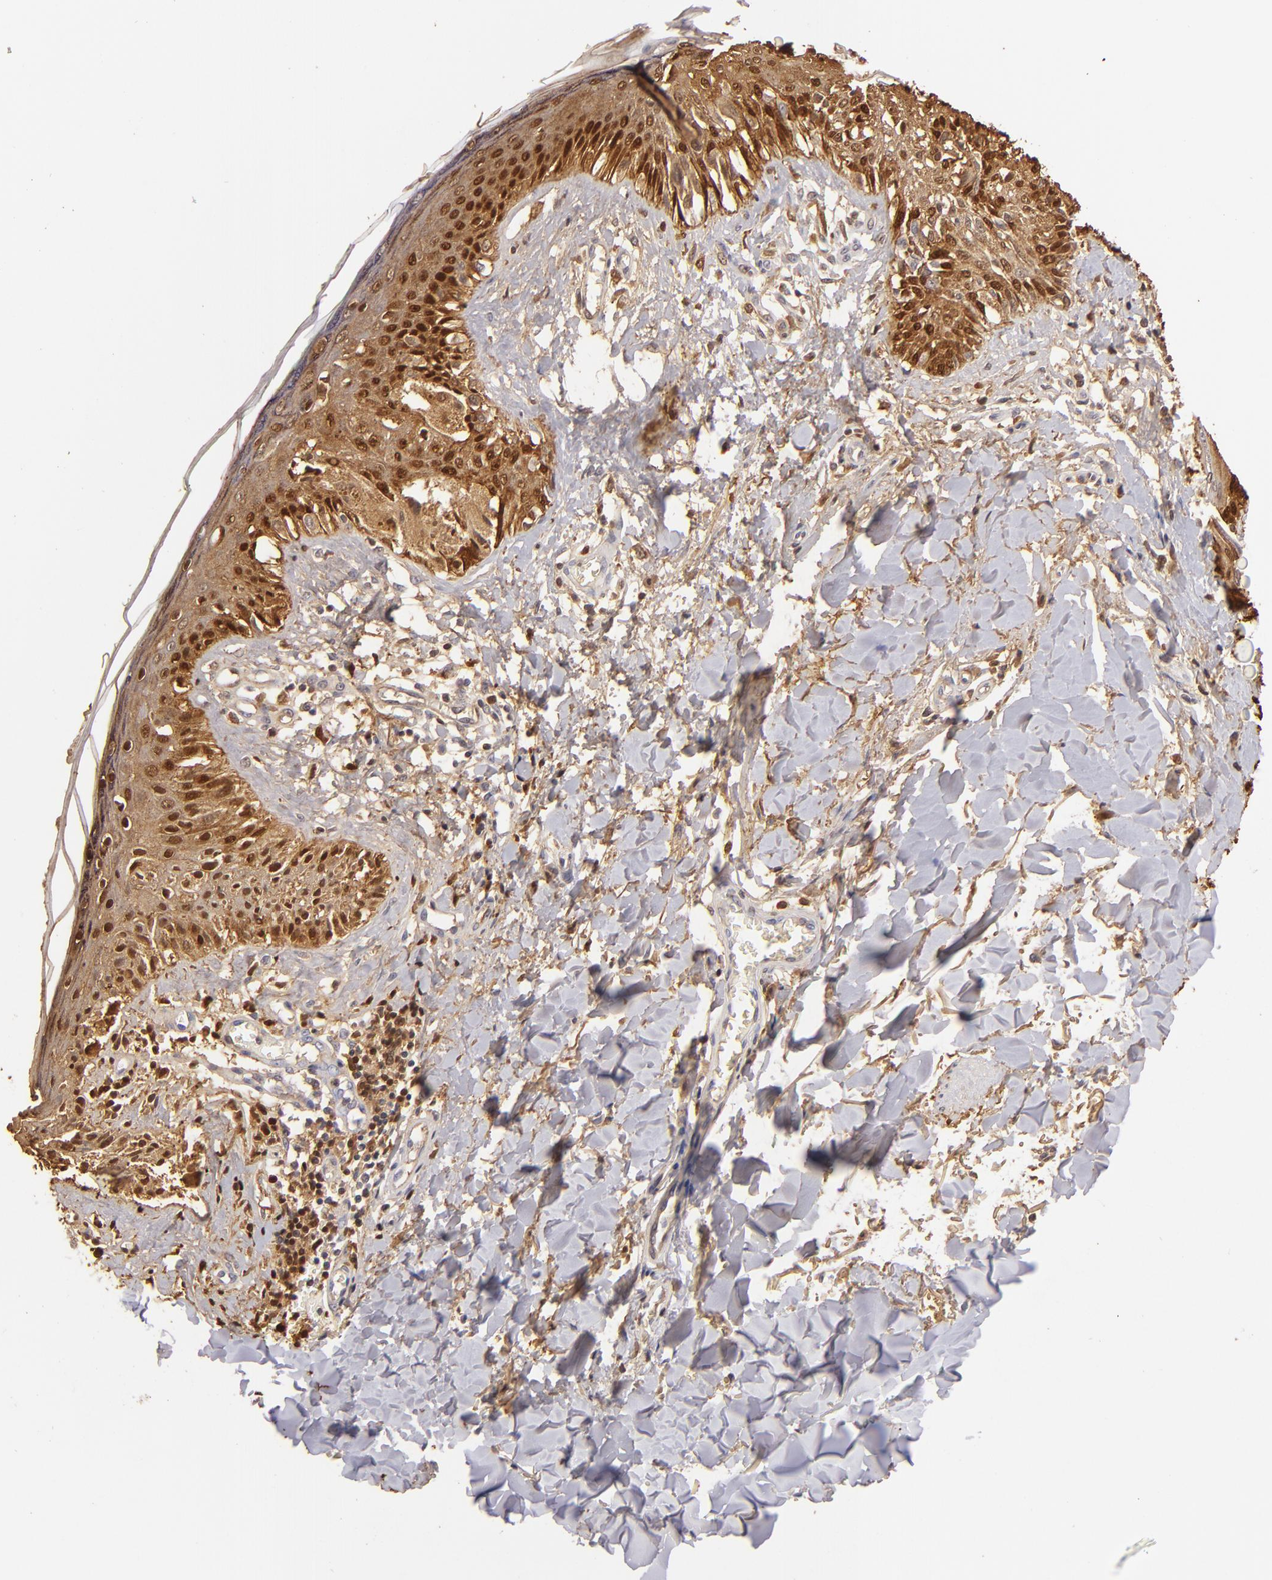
{"staining": {"intensity": "weak", "quantity": "25%-75%", "location": "cytoplasmic/membranous,nuclear"}, "tissue": "melanoma", "cell_type": "Tumor cells", "image_type": "cancer", "snomed": [{"axis": "morphology", "description": "Malignant melanoma, NOS"}, {"axis": "topography", "description": "Skin"}], "caption": "Tumor cells show low levels of weak cytoplasmic/membranous and nuclear positivity in about 25%-75% of cells in melanoma. (DAB (3,3'-diaminobenzidine) = brown stain, brightfield microscopy at high magnification).", "gene": "S100A2", "patient": {"sex": "female", "age": 82}}